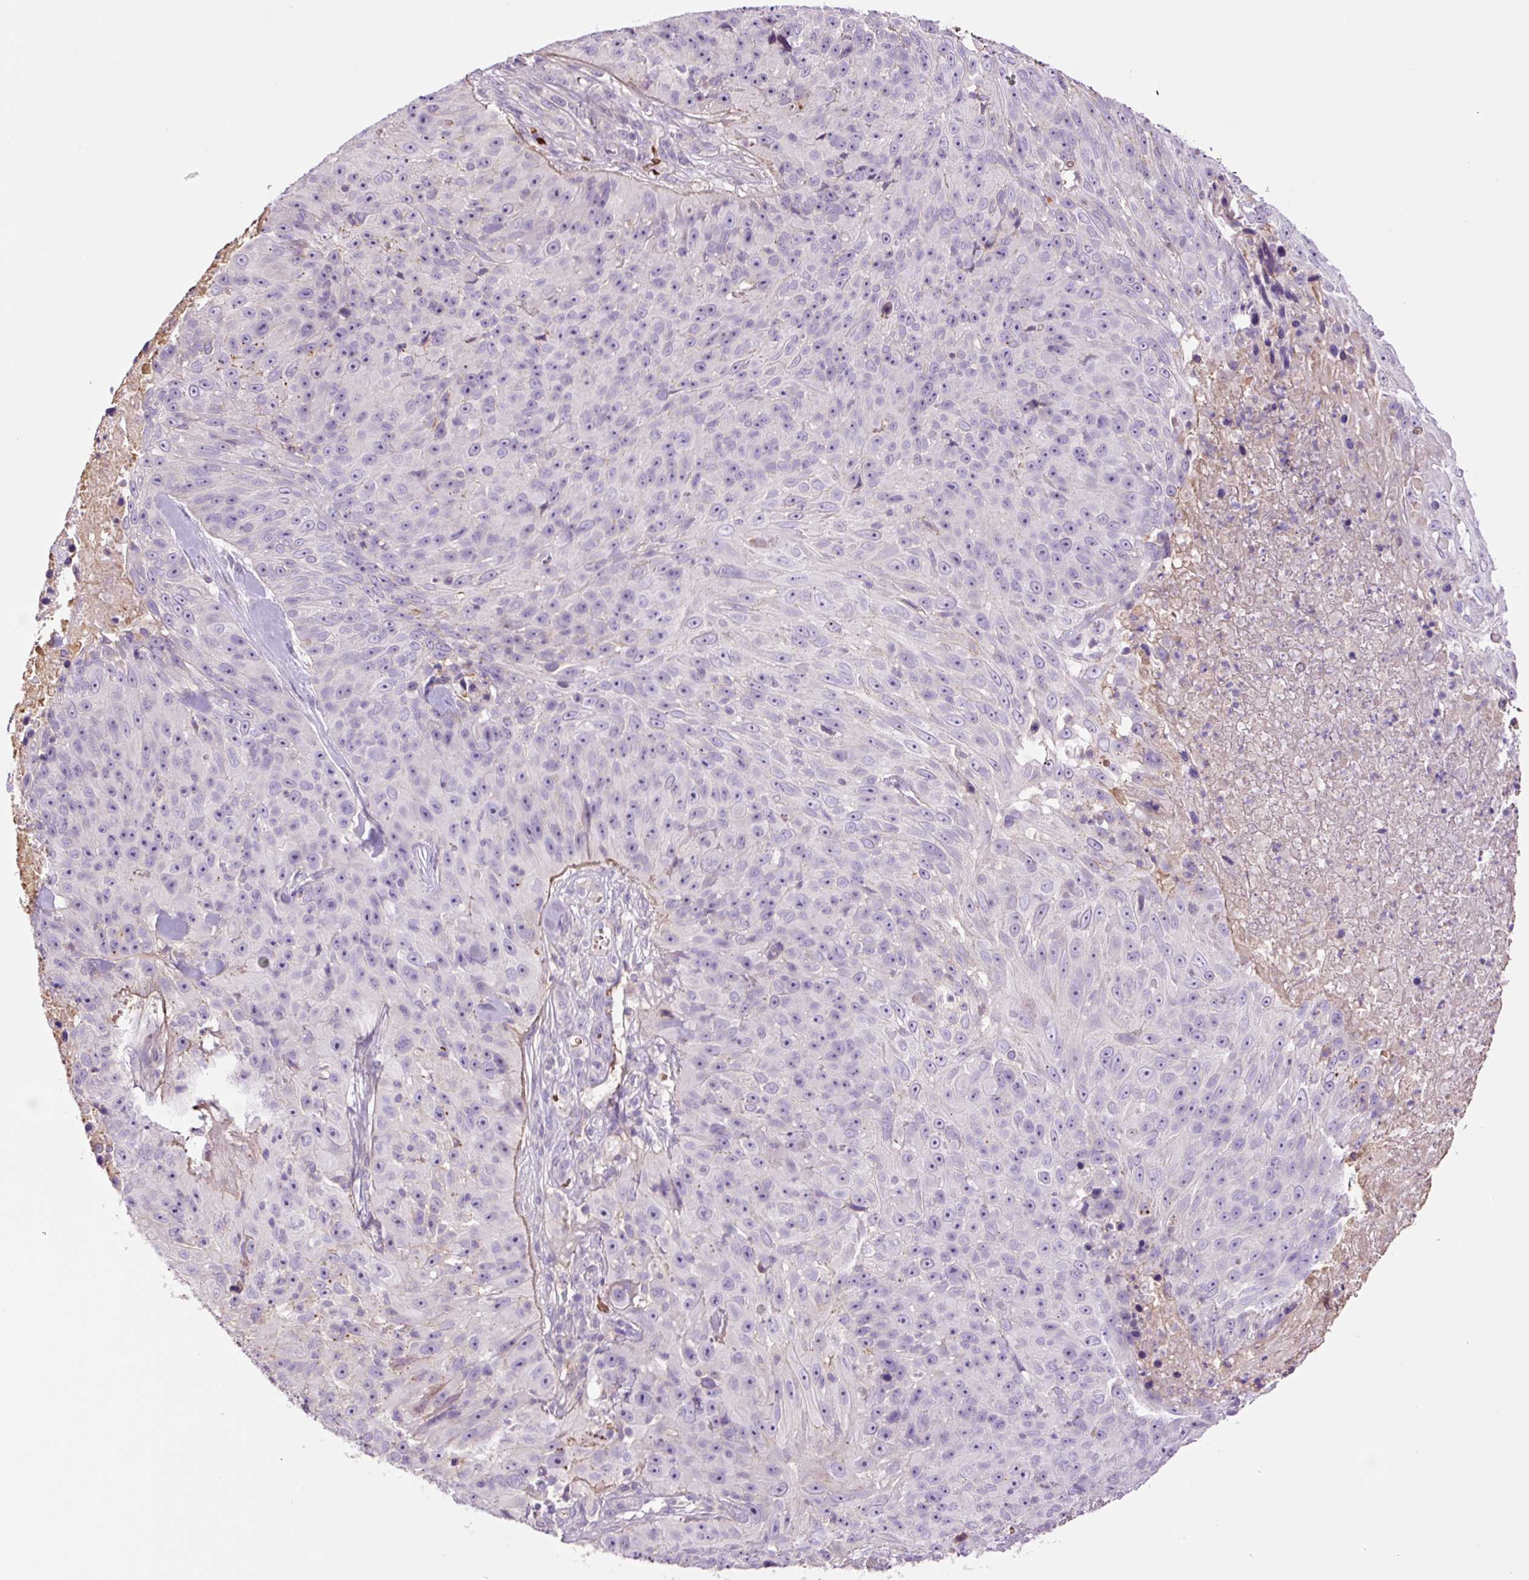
{"staining": {"intensity": "negative", "quantity": "none", "location": "none"}, "tissue": "skin cancer", "cell_type": "Tumor cells", "image_type": "cancer", "snomed": [{"axis": "morphology", "description": "Squamous cell carcinoma, NOS"}, {"axis": "topography", "description": "Skin"}], "caption": "Histopathology image shows no protein staining in tumor cells of squamous cell carcinoma (skin) tissue.", "gene": "TMEM235", "patient": {"sex": "female", "age": 87}}